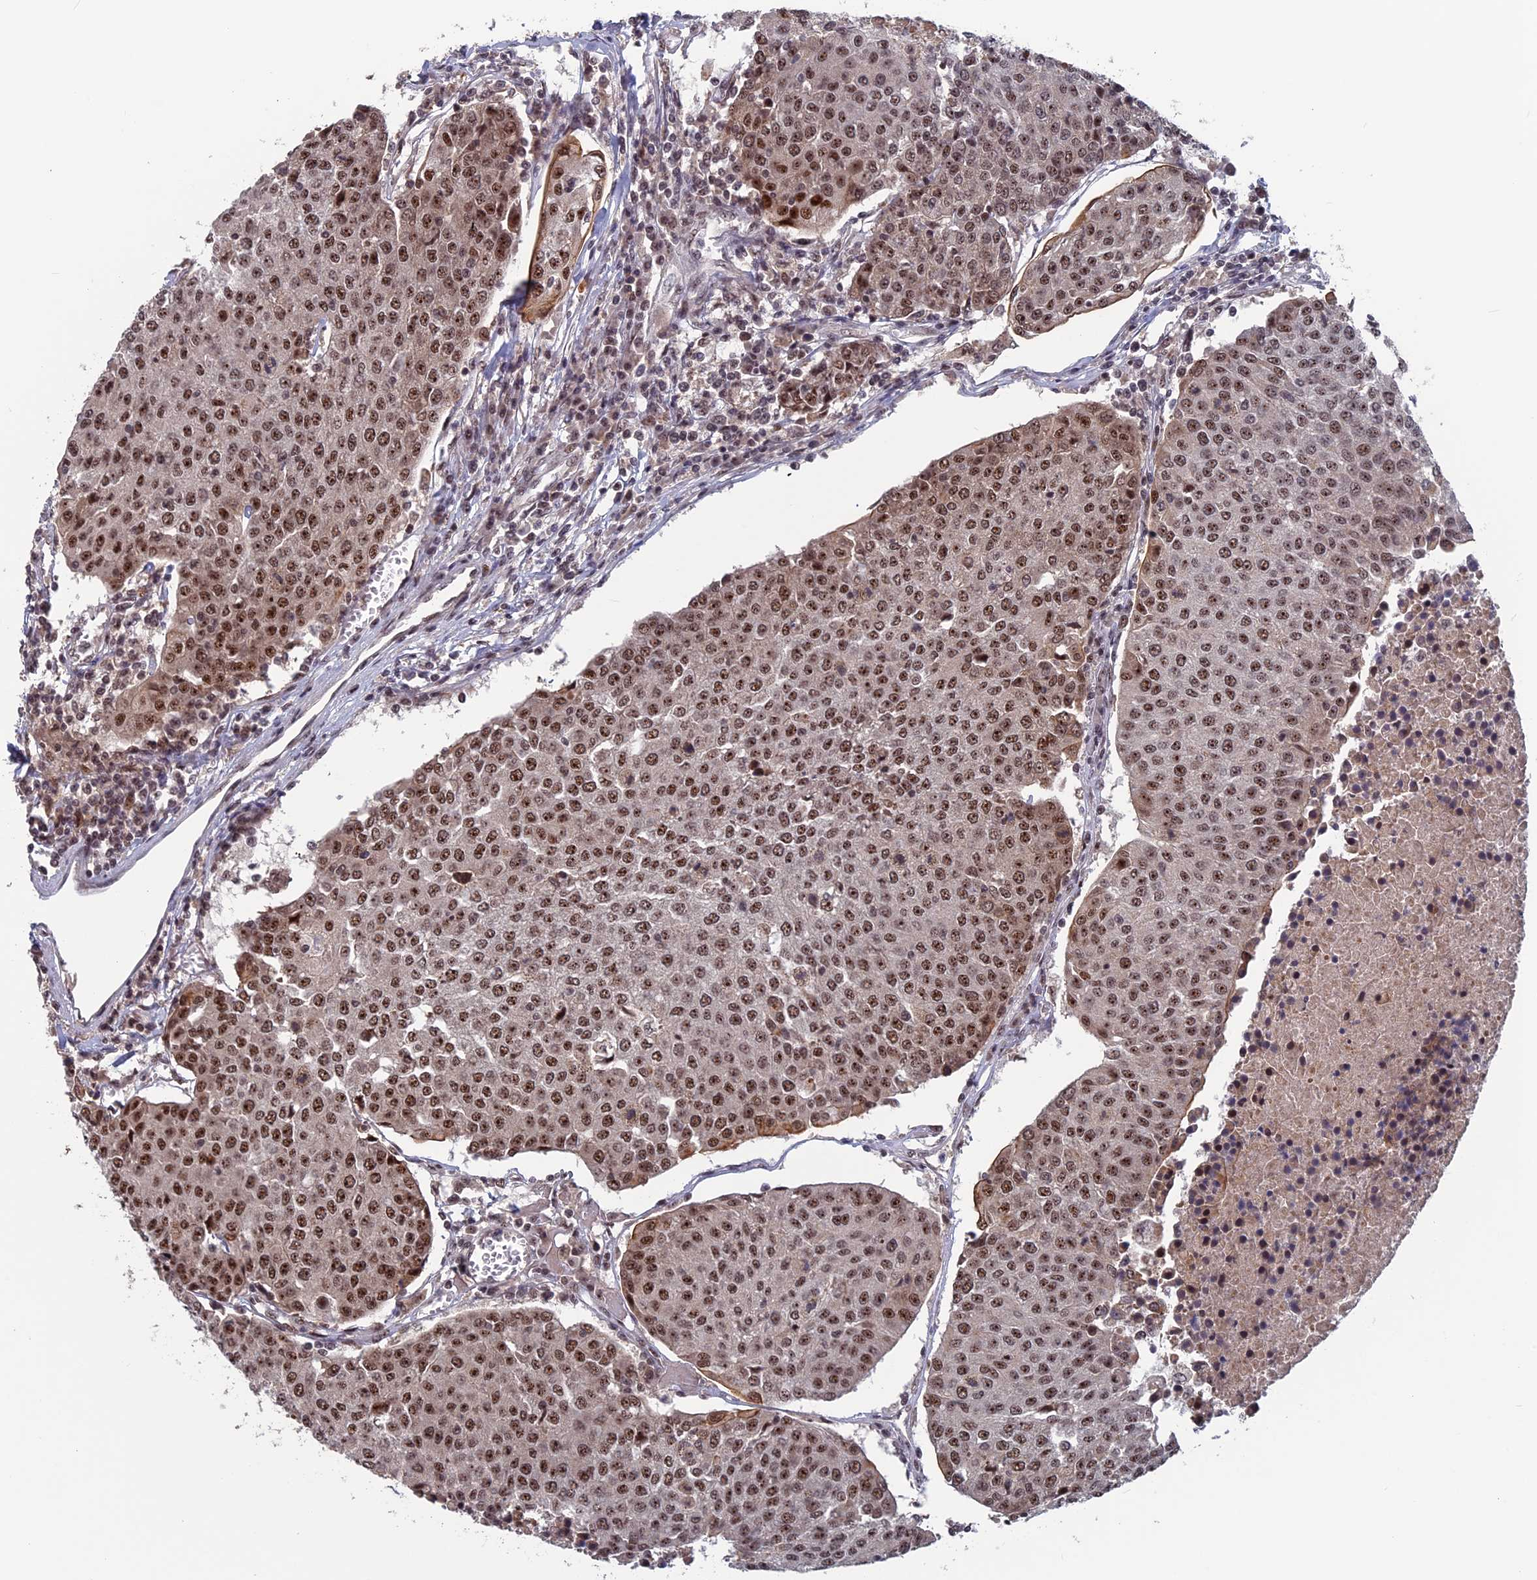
{"staining": {"intensity": "moderate", "quantity": ">75%", "location": "nuclear"}, "tissue": "urothelial cancer", "cell_type": "Tumor cells", "image_type": "cancer", "snomed": [{"axis": "morphology", "description": "Urothelial carcinoma, High grade"}, {"axis": "topography", "description": "Urinary bladder"}], "caption": "Immunohistochemical staining of human high-grade urothelial carcinoma shows medium levels of moderate nuclear protein staining in about >75% of tumor cells.", "gene": "CACTIN", "patient": {"sex": "female", "age": 85}}